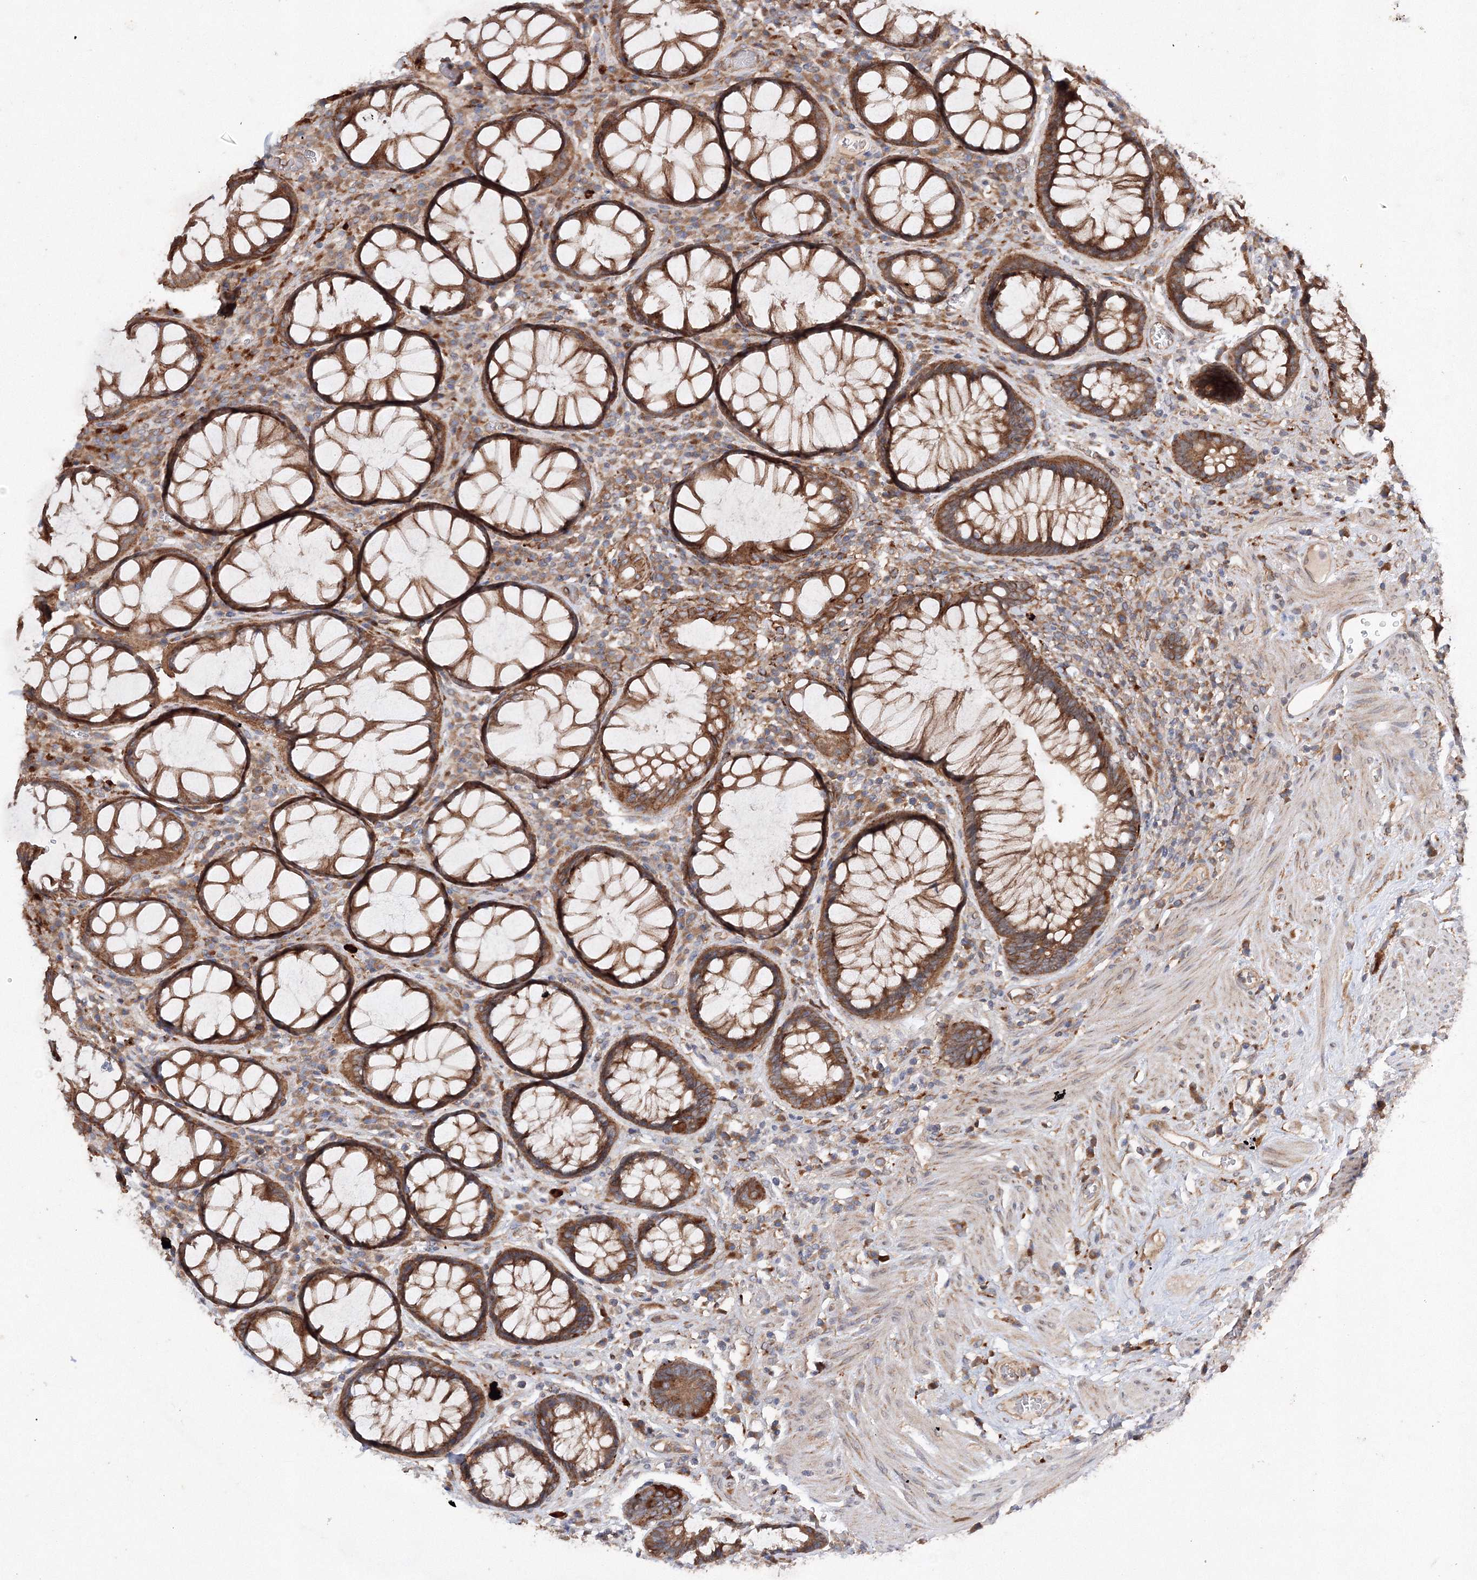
{"staining": {"intensity": "strong", "quantity": ">75%", "location": "cytoplasmic/membranous"}, "tissue": "rectum", "cell_type": "Glandular cells", "image_type": "normal", "snomed": [{"axis": "morphology", "description": "Normal tissue, NOS"}, {"axis": "topography", "description": "Rectum"}], "caption": "This image shows immunohistochemistry staining of unremarkable human rectum, with high strong cytoplasmic/membranous staining in approximately >75% of glandular cells.", "gene": "SLC36A1", "patient": {"sex": "male", "age": 64}}